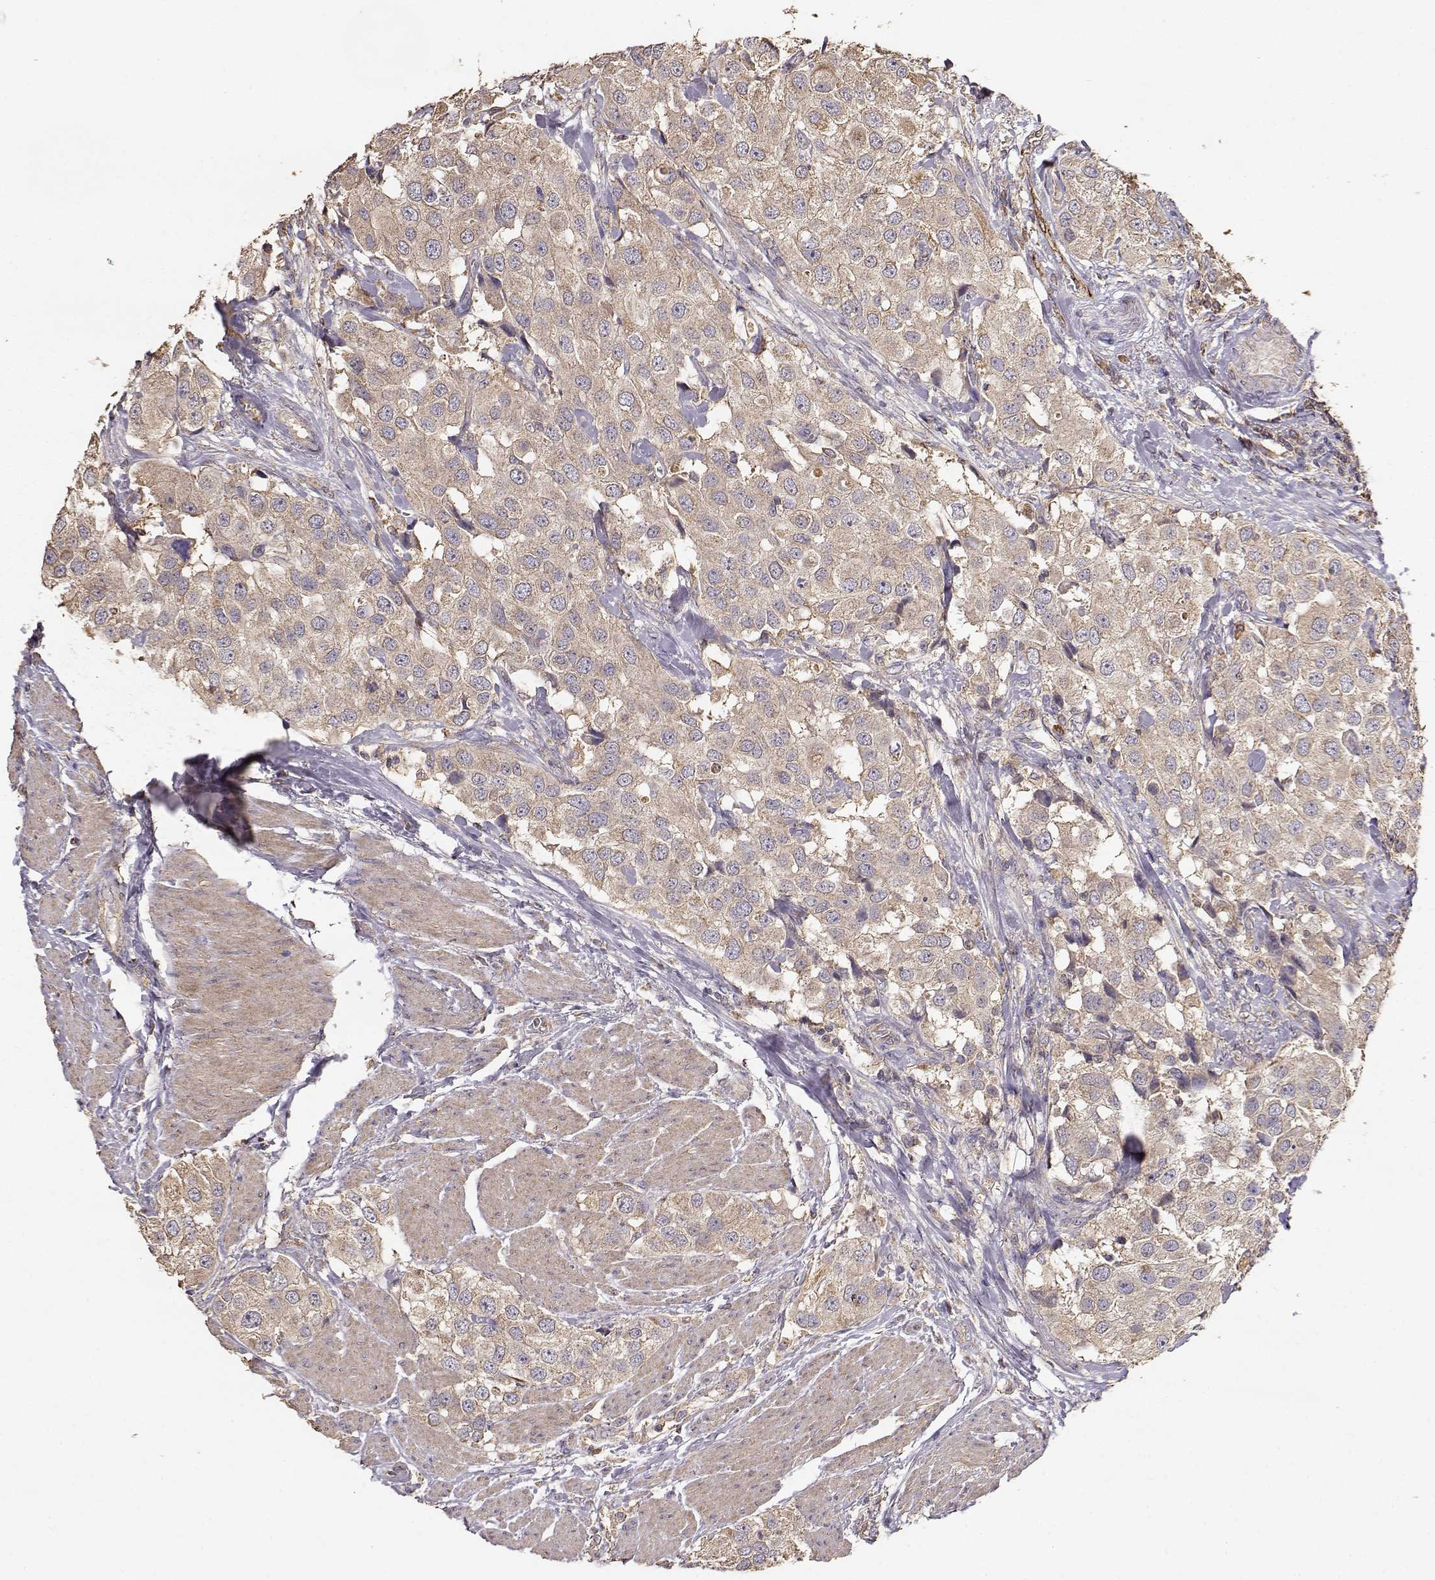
{"staining": {"intensity": "weak", "quantity": ">75%", "location": "cytoplasmic/membranous"}, "tissue": "urothelial cancer", "cell_type": "Tumor cells", "image_type": "cancer", "snomed": [{"axis": "morphology", "description": "Urothelial carcinoma, High grade"}, {"axis": "topography", "description": "Urinary bladder"}], "caption": "A micrograph showing weak cytoplasmic/membranous expression in approximately >75% of tumor cells in high-grade urothelial carcinoma, as visualized by brown immunohistochemical staining.", "gene": "TARS3", "patient": {"sex": "female", "age": 64}}